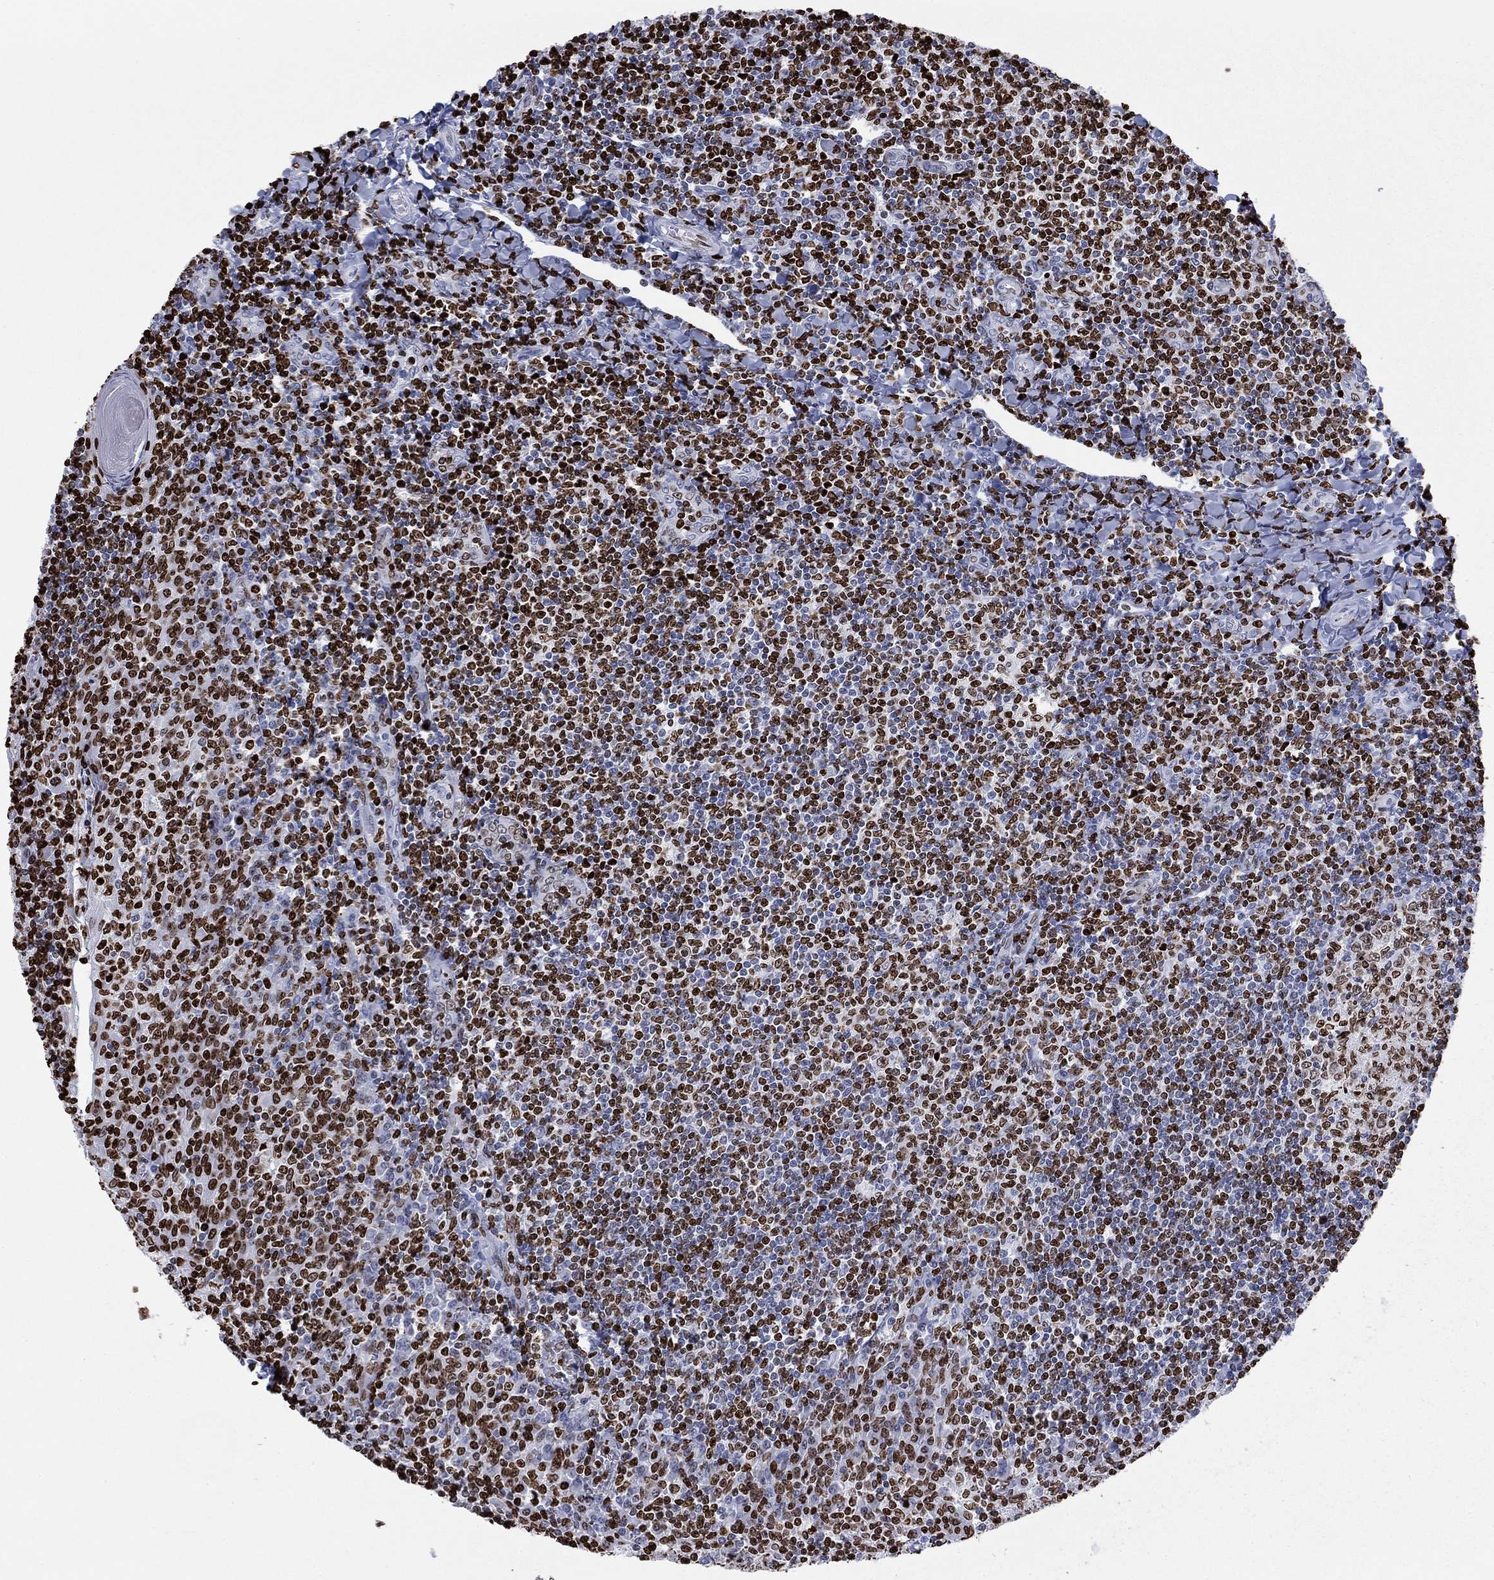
{"staining": {"intensity": "strong", "quantity": ">75%", "location": "nuclear"}, "tissue": "tonsil", "cell_type": "Germinal center cells", "image_type": "normal", "snomed": [{"axis": "morphology", "description": "Normal tissue, NOS"}, {"axis": "topography", "description": "Tonsil"}], "caption": "This photomicrograph exhibits IHC staining of benign tonsil, with high strong nuclear staining in about >75% of germinal center cells.", "gene": "H1", "patient": {"sex": "female", "age": 12}}